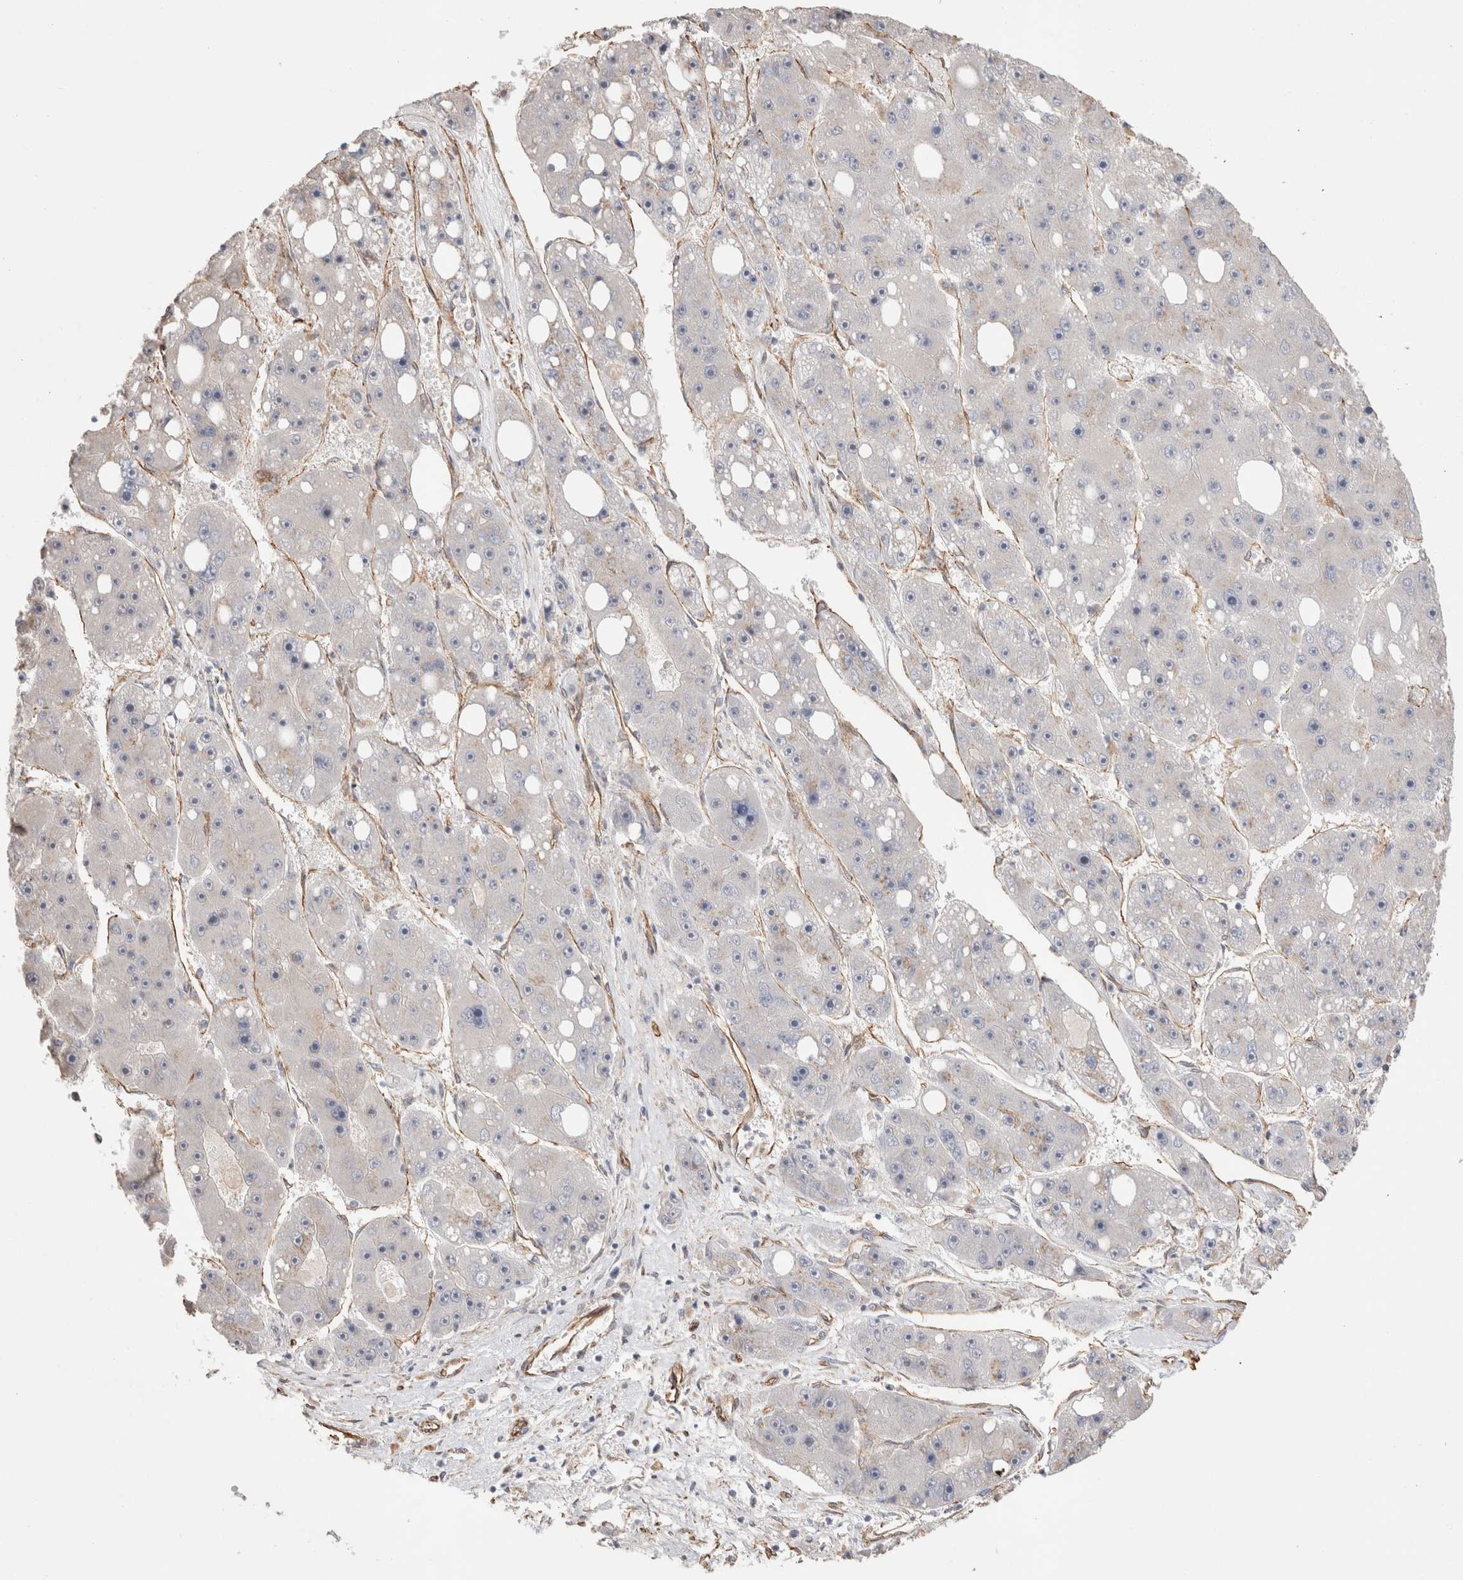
{"staining": {"intensity": "negative", "quantity": "none", "location": "none"}, "tissue": "liver cancer", "cell_type": "Tumor cells", "image_type": "cancer", "snomed": [{"axis": "morphology", "description": "Carcinoma, Hepatocellular, NOS"}, {"axis": "topography", "description": "Liver"}], "caption": "Hepatocellular carcinoma (liver) was stained to show a protein in brown. There is no significant staining in tumor cells. (DAB (3,3'-diaminobenzidine) immunohistochemistry visualized using brightfield microscopy, high magnification).", "gene": "CAAP1", "patient": {"sex": "female", "age": 61}}